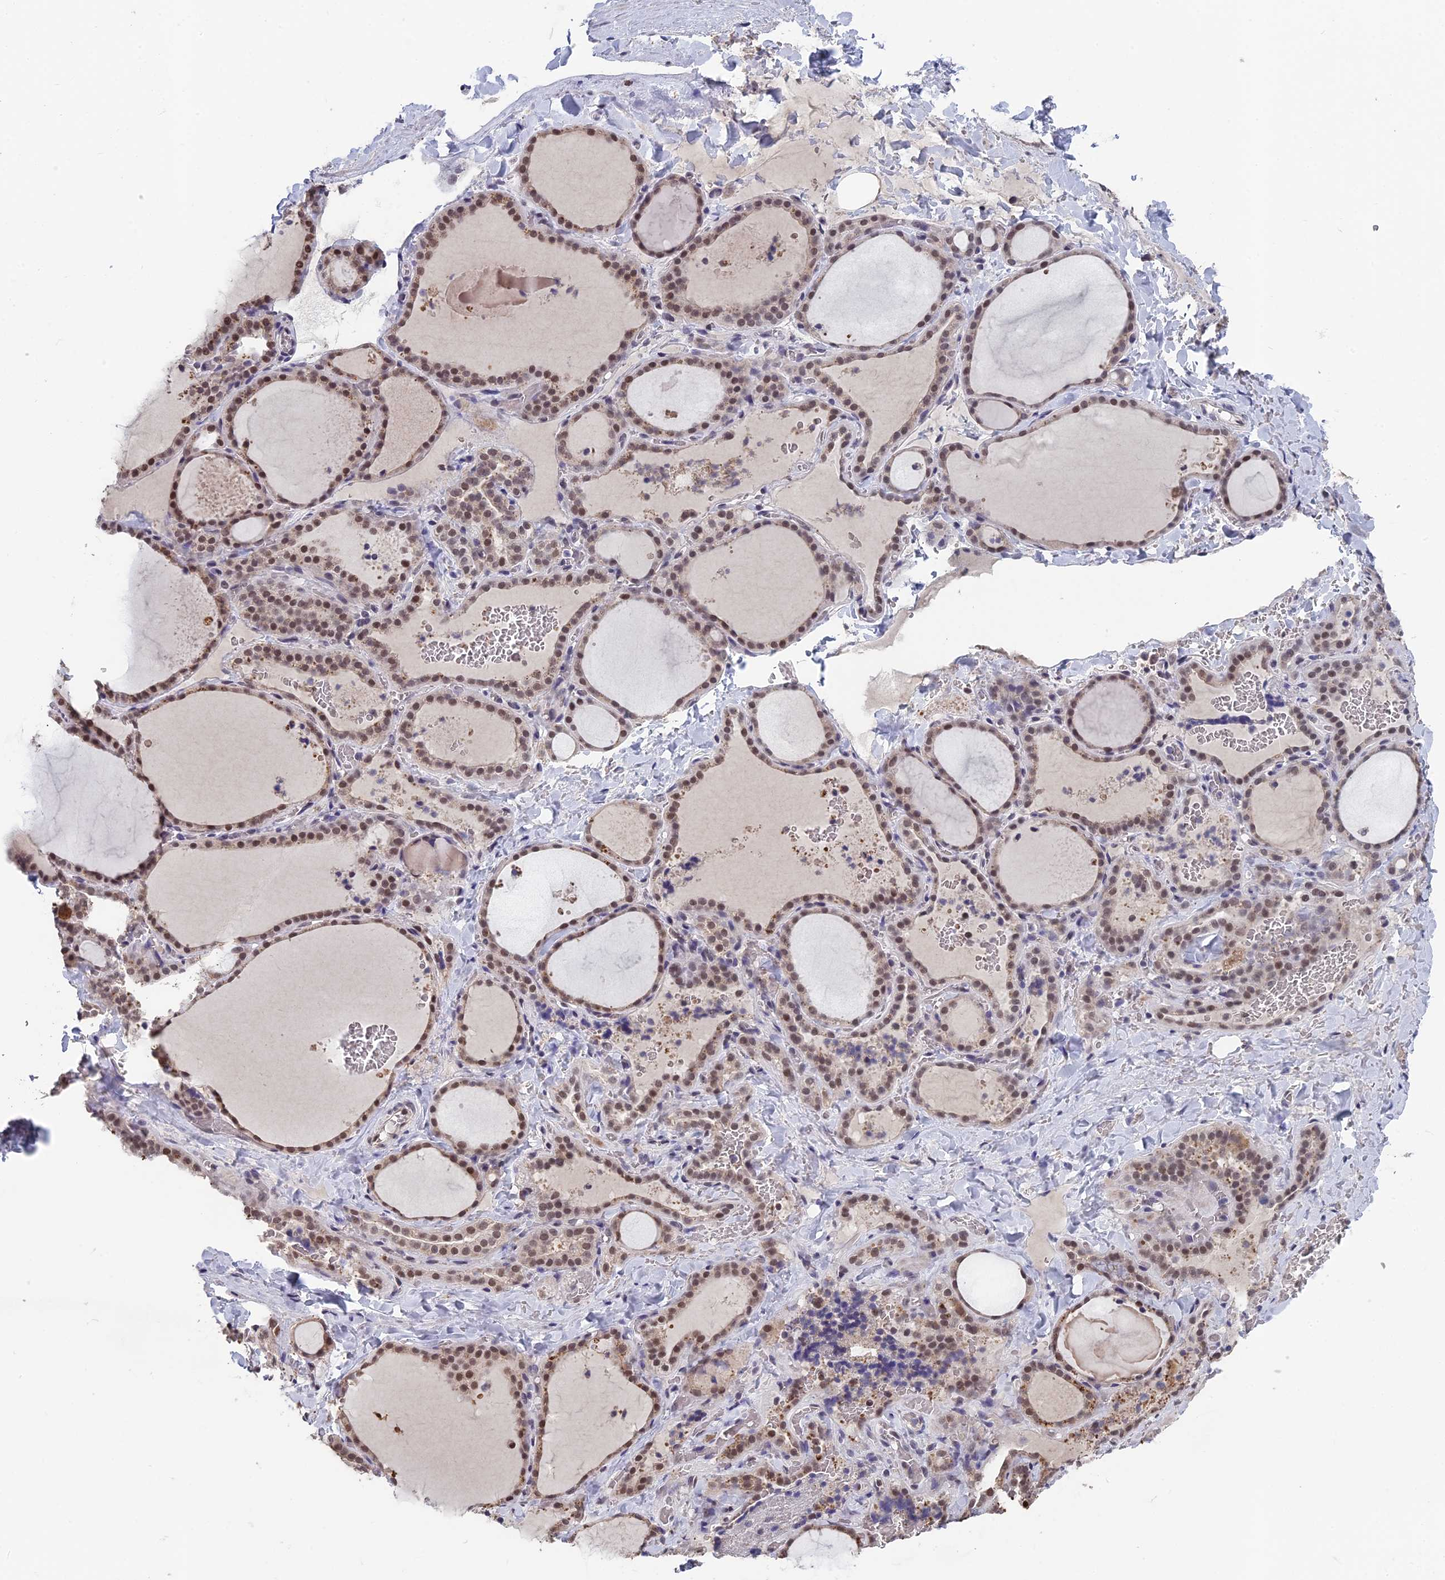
{"staining": {"intensity": "moderate", "quantity": "25%-75%", "location": "nuclear"}, "tissue": "thyroid gland", "cell_type": "Glandular cells", "image_type": "normal", "snomed": [{"axis": "morphology", "description": "Normal tissue, NOS"}, {"axis": "topography", "description": "Thyroid gland"}], "caption": "Immunohistochemical staining of benign human thyroid gland displays medium levels of moderate nuclear staining in about 25%-75% of glandular cells. Nuclei are stained in blue.", "gene": "MT", "patient": {"sex": "female", "age": 22}}